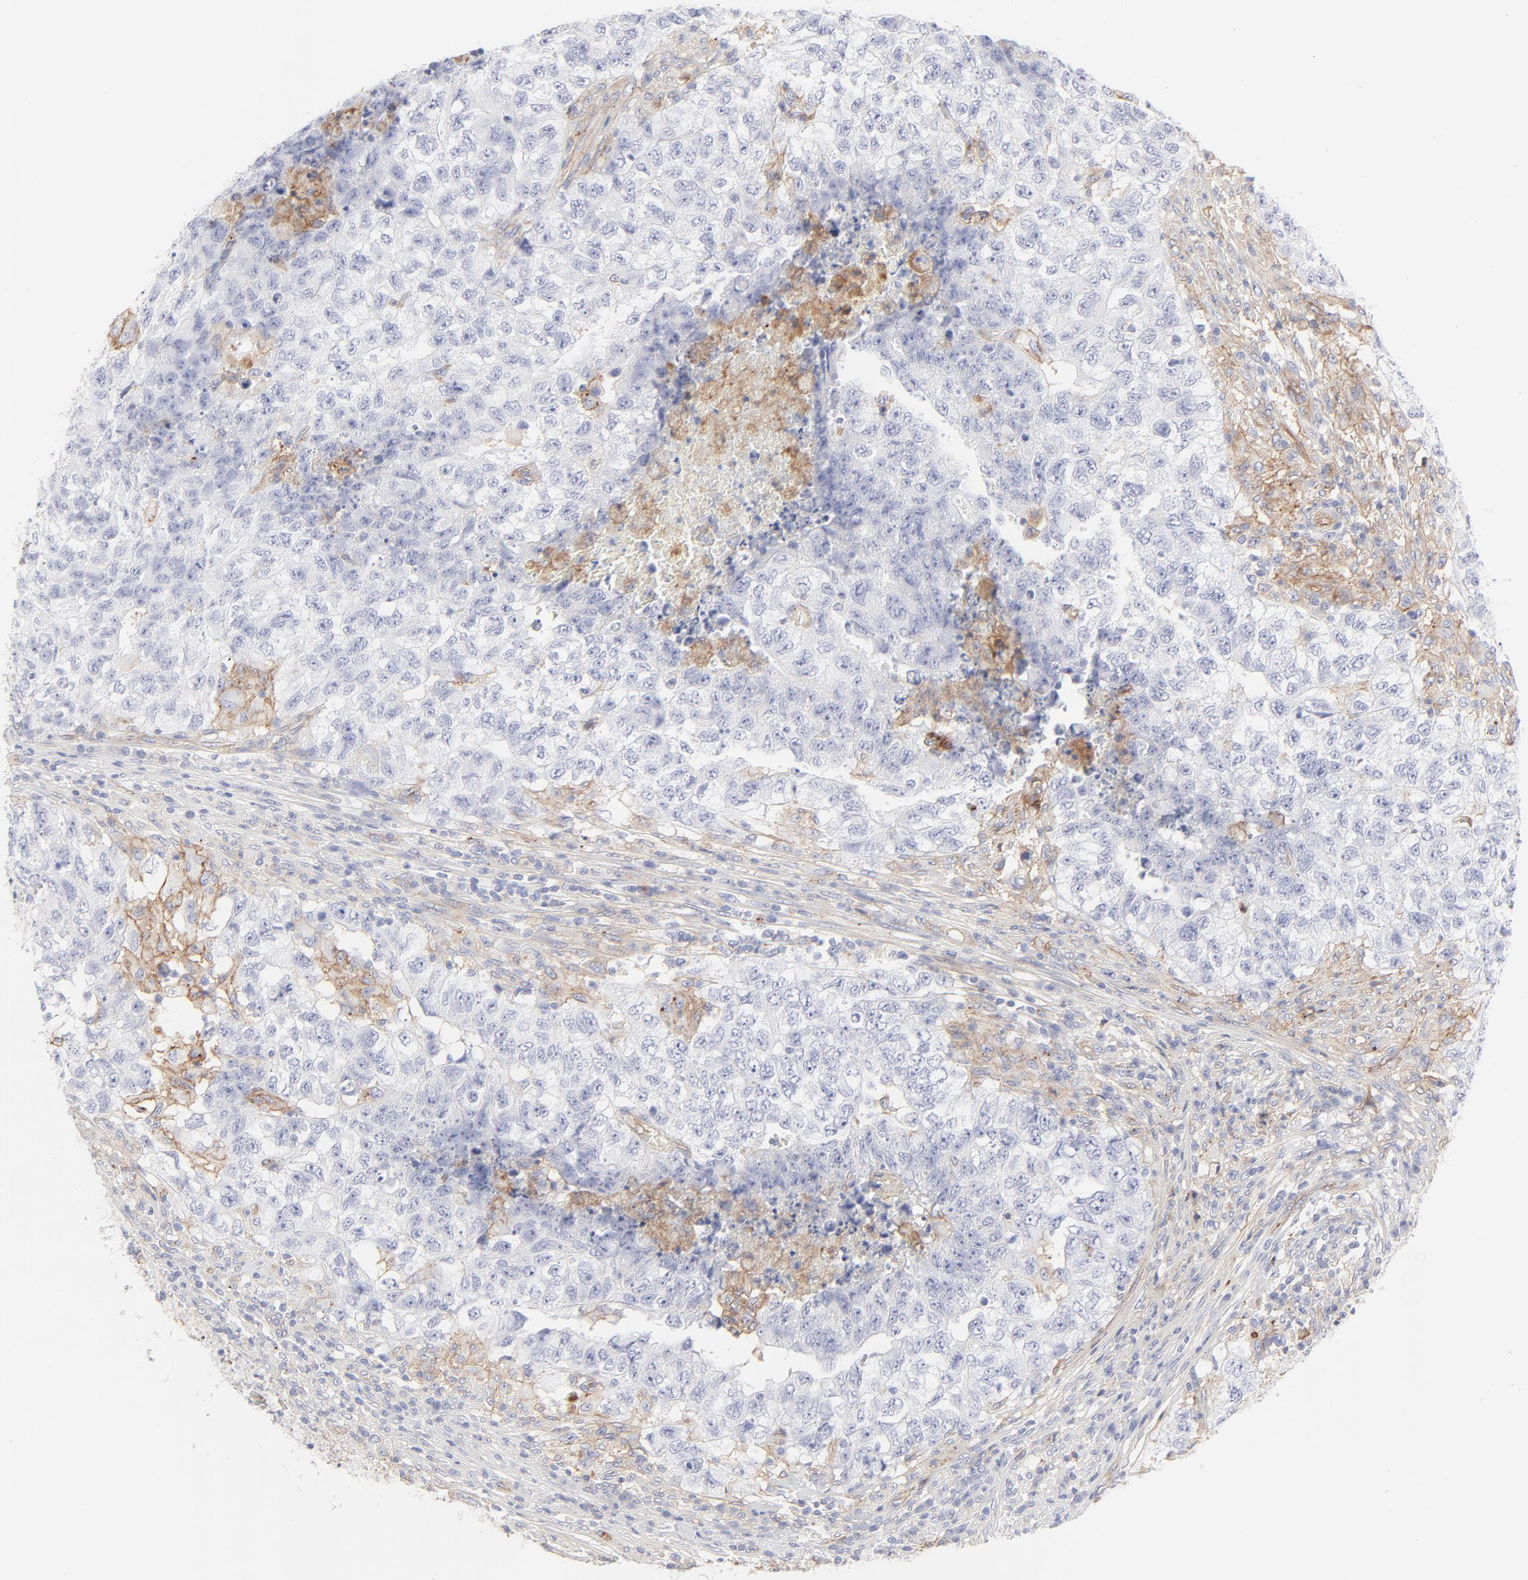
{"staining": {"intensity": "negative", "quantity": "none", "location": "none"}, "tissue": "testis cancer", "cell_type": "Tumor cells", "image_type": "cancer", "snomed": [{"axis": "morphology", "description": "Carcinoma, Embryonal, NOS"}, {"axis": "topography", "description": "Testis"}], "caption": "This is an IHC image of human testis cancer (embryonal carcinoma). There is no expression in tumor cells.", "gene": "ITGA5", "patient": {"sex": "male", "age": 21}}